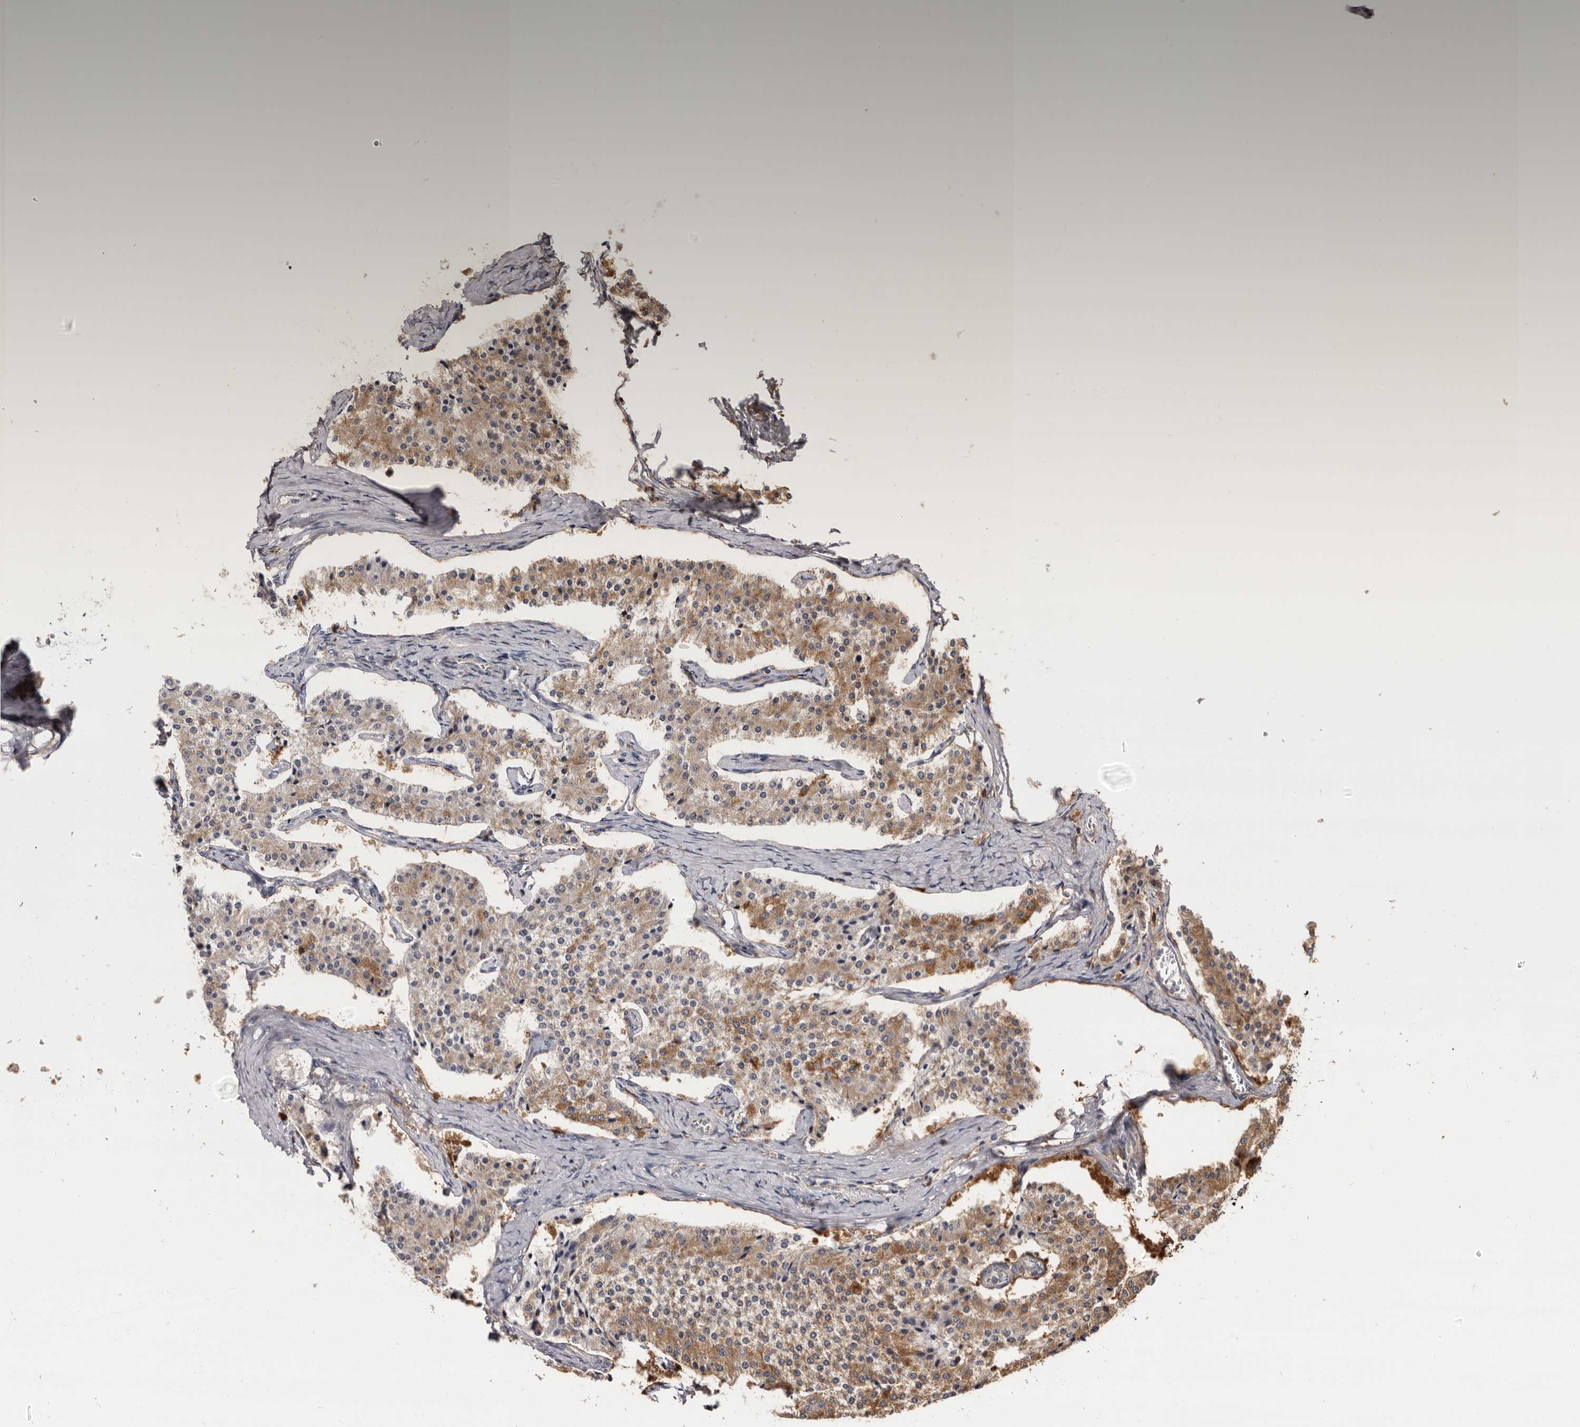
{"staining": {"intensity": "moderate", "quantity": ">75%", "location": "cytoplasmic/membranous"}, "tissue": "carcinoid", "cell_type": "Tumor cells", "image_type": "cancer", "snomed": [{"axis": "morphology", "description": "Carcinoid, malignant, NOS"}, {"axis": "topography", "description": "Colon"}], "caption": "Malignant carcinoid tissue reveals moderate cytoplasmic/membranous positivity in about >75% of tumor cells", "gene": "TPD52", "patient": {"sex": "female", "age": 52}}